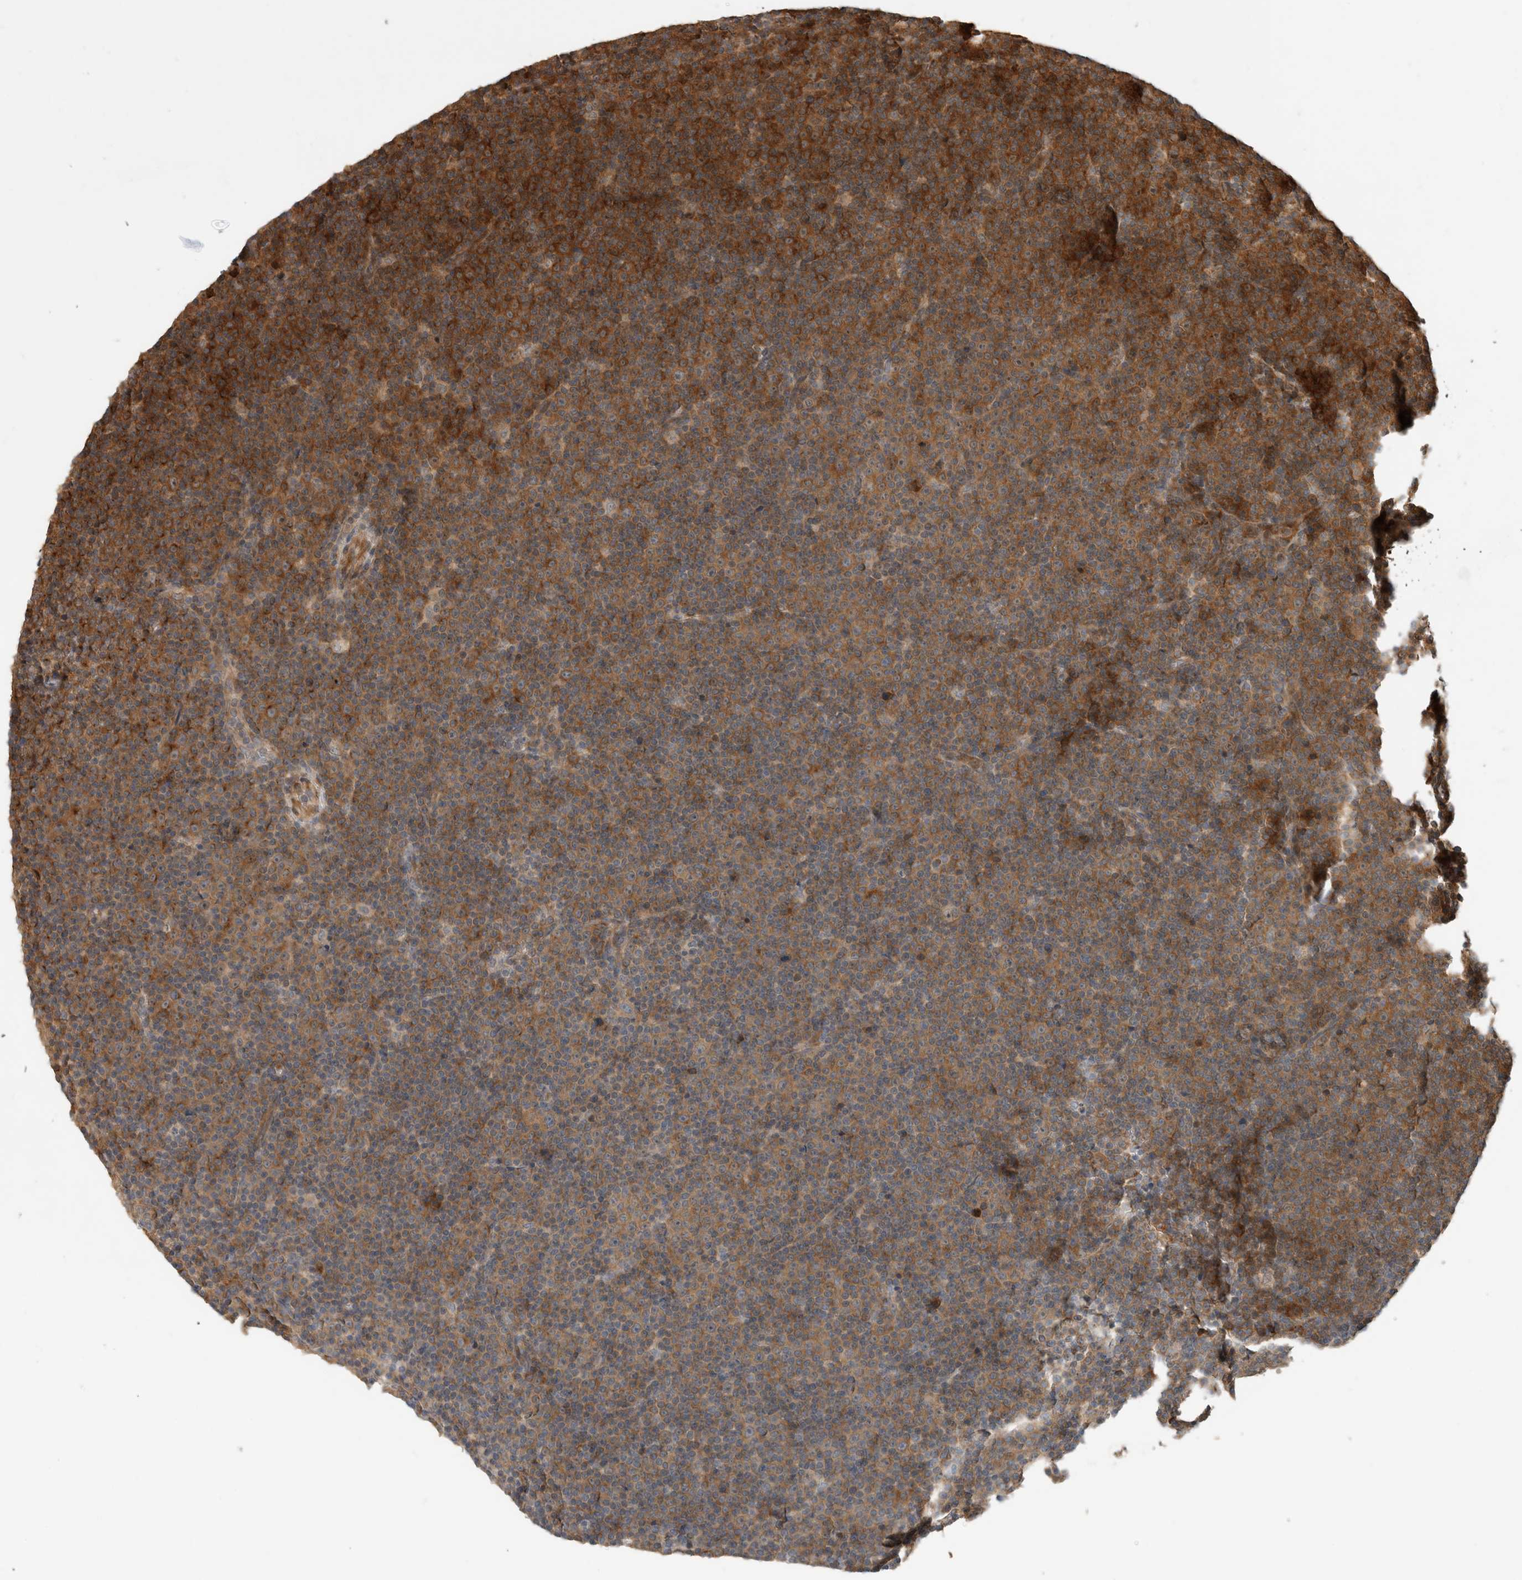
{"staining": {"intensity": "moderate", "quantity": ">75%", "location": "cytoplasmic/membranous"}, "tissue": "lymphoma", "cell_type": "Tumor cells", "image_type": "cancer", "snomed": [{"axis": "morphology", "description": "Malignant lymphoma, non-Hodgkin's type, Low grade"}, {"axis": "topography", "description": "Lymph node"}], "caption": "Protein positivity by immunohistochemistry (IHC) reveals moderate cytoplasmic/membranous staining in about >75% of tumor cells in low-grade malignant lymphoma, non-Hodgkin's type. (DAB (3,3'-diaminobenzidine) IHC with brightfield microscopy, high magnification).", "gene": "PCDHB15", "patient": {"sex": "female", "age": 67}}